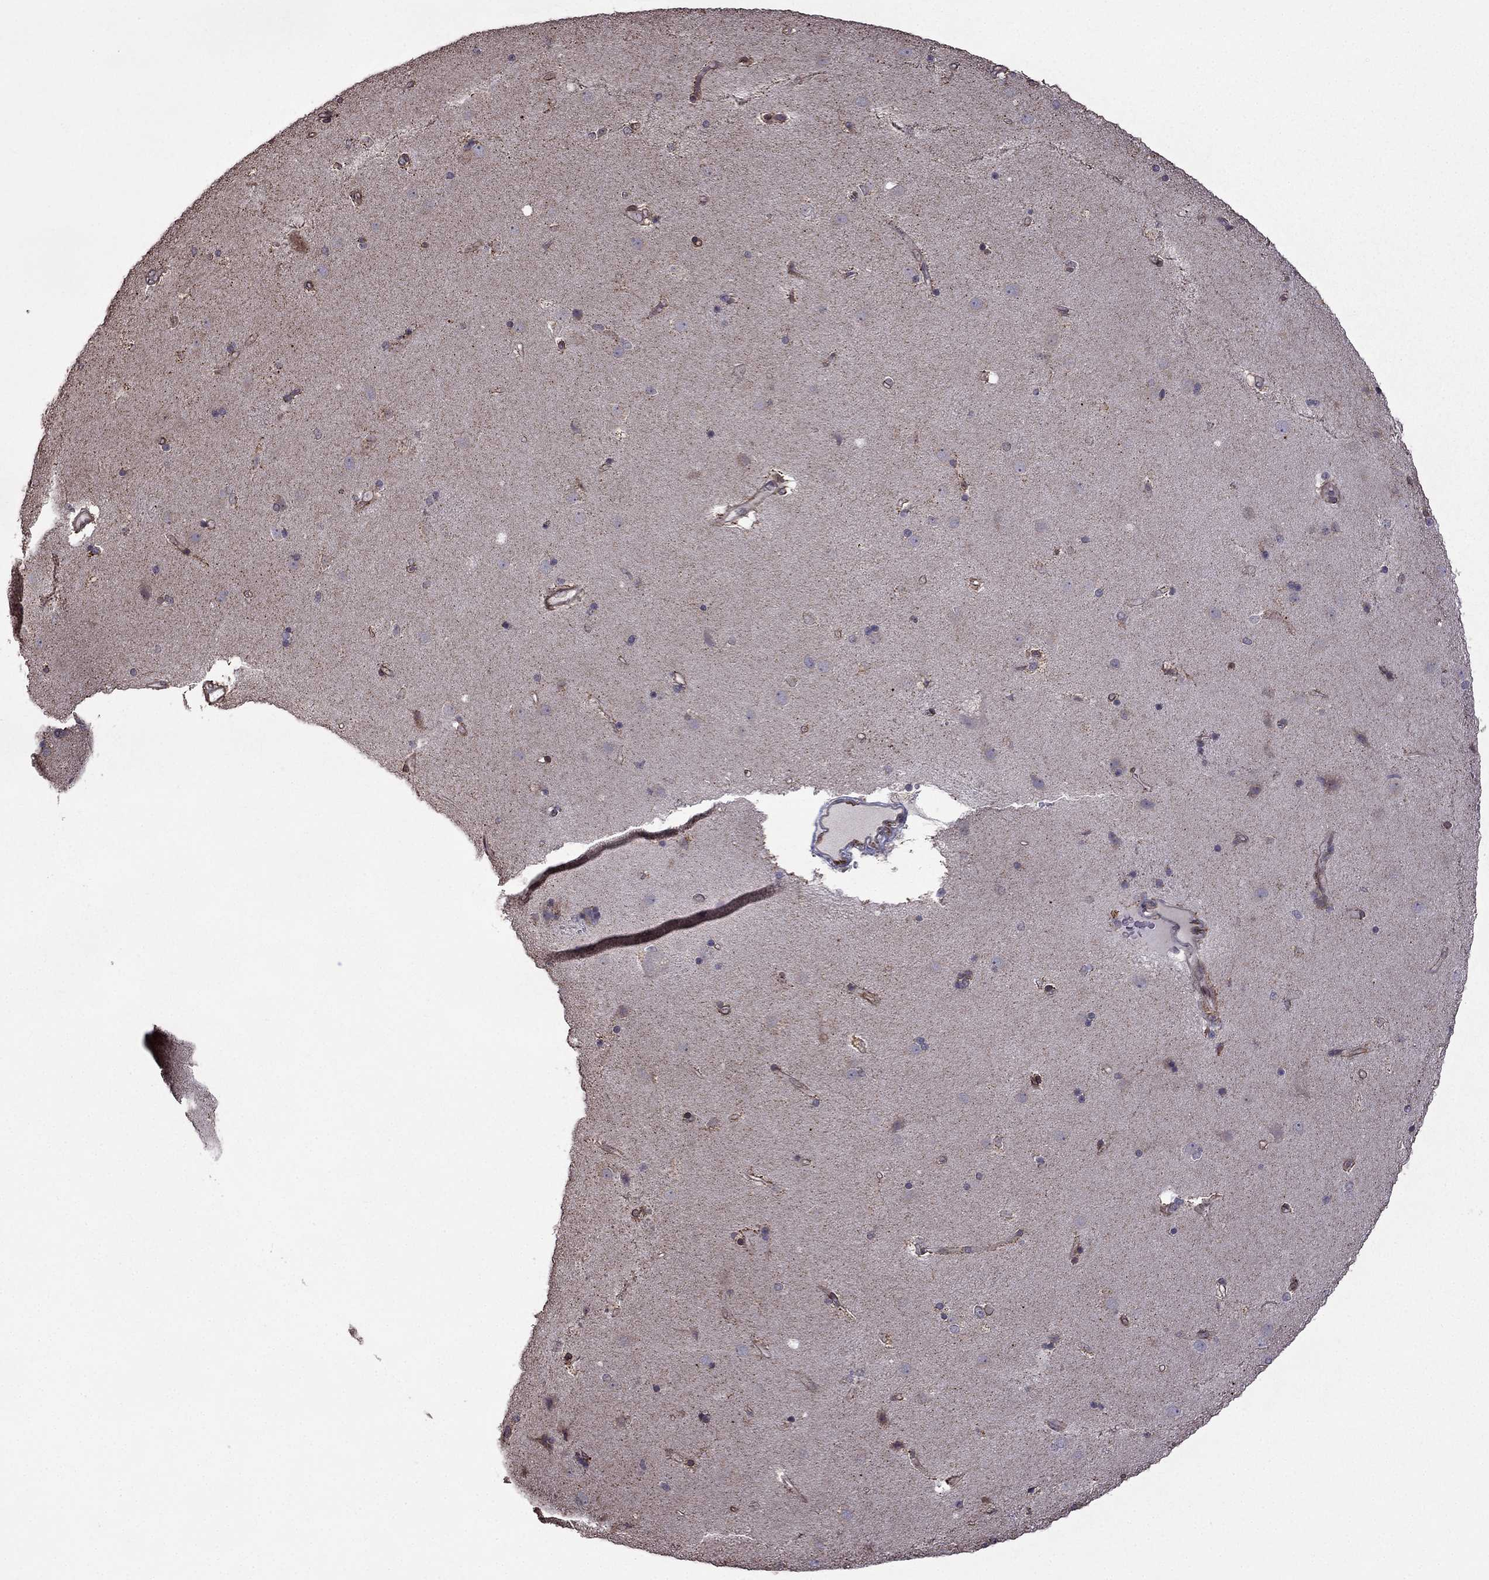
{"staining": {"intensity": "negative", "quantity": "none", "location": "none"}, "tissue": "caudate", "cell_type": "Glial cells", "image_type": "normal", "snomed": [{"axis": "morphology", "description": "Normal tissue, NOS"}, {"axis": "topography", "description": "Lateral ventricle wall"}], "caption": "Human caudate stained for a protein using IHC demonstrates no staining in glial cells.", "gene": "IKBIP", "patient": {"sex": "female", "age": 71}}